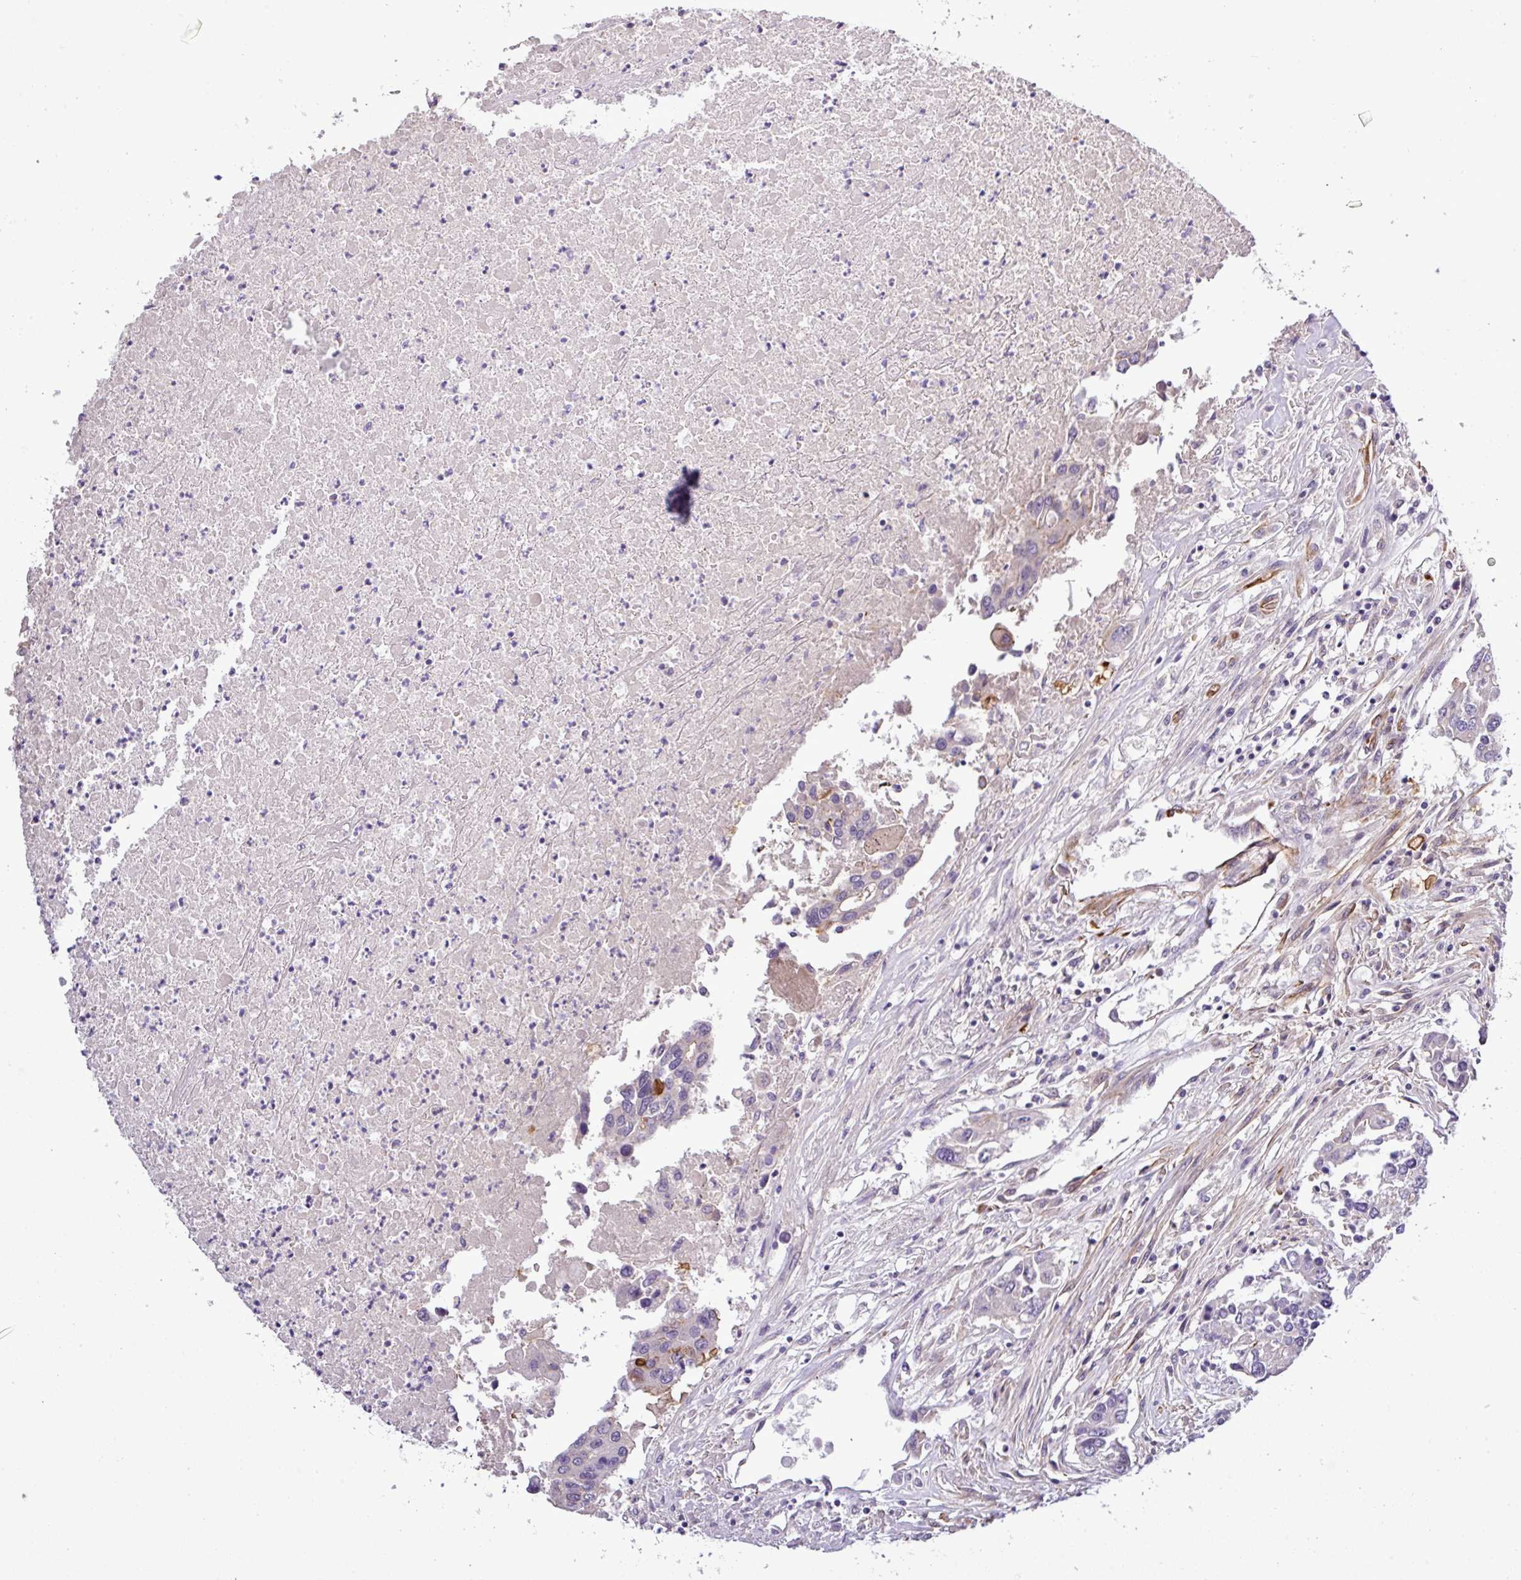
{"staining": {"intensity": "moderate", "quantity": "<25%", "location": "cytoplasmic/membranous"}, "tissue": "colorectal cancer", "cell_type": "Tumor cells", "image_type": "cancer", "snomed": [{"axis": "morphology", "description": "Adenocarcinoma, NOS"}, {"axis": "topography", "description": "Colon"}], "caption": "Protein expression analysis of colorectal cancer shows moderate cytoplasmic/membranous staining in approximately <25% of tumor cells.", "gene": "PARD6A", "patient": {"sex": "male", "age": 77}}